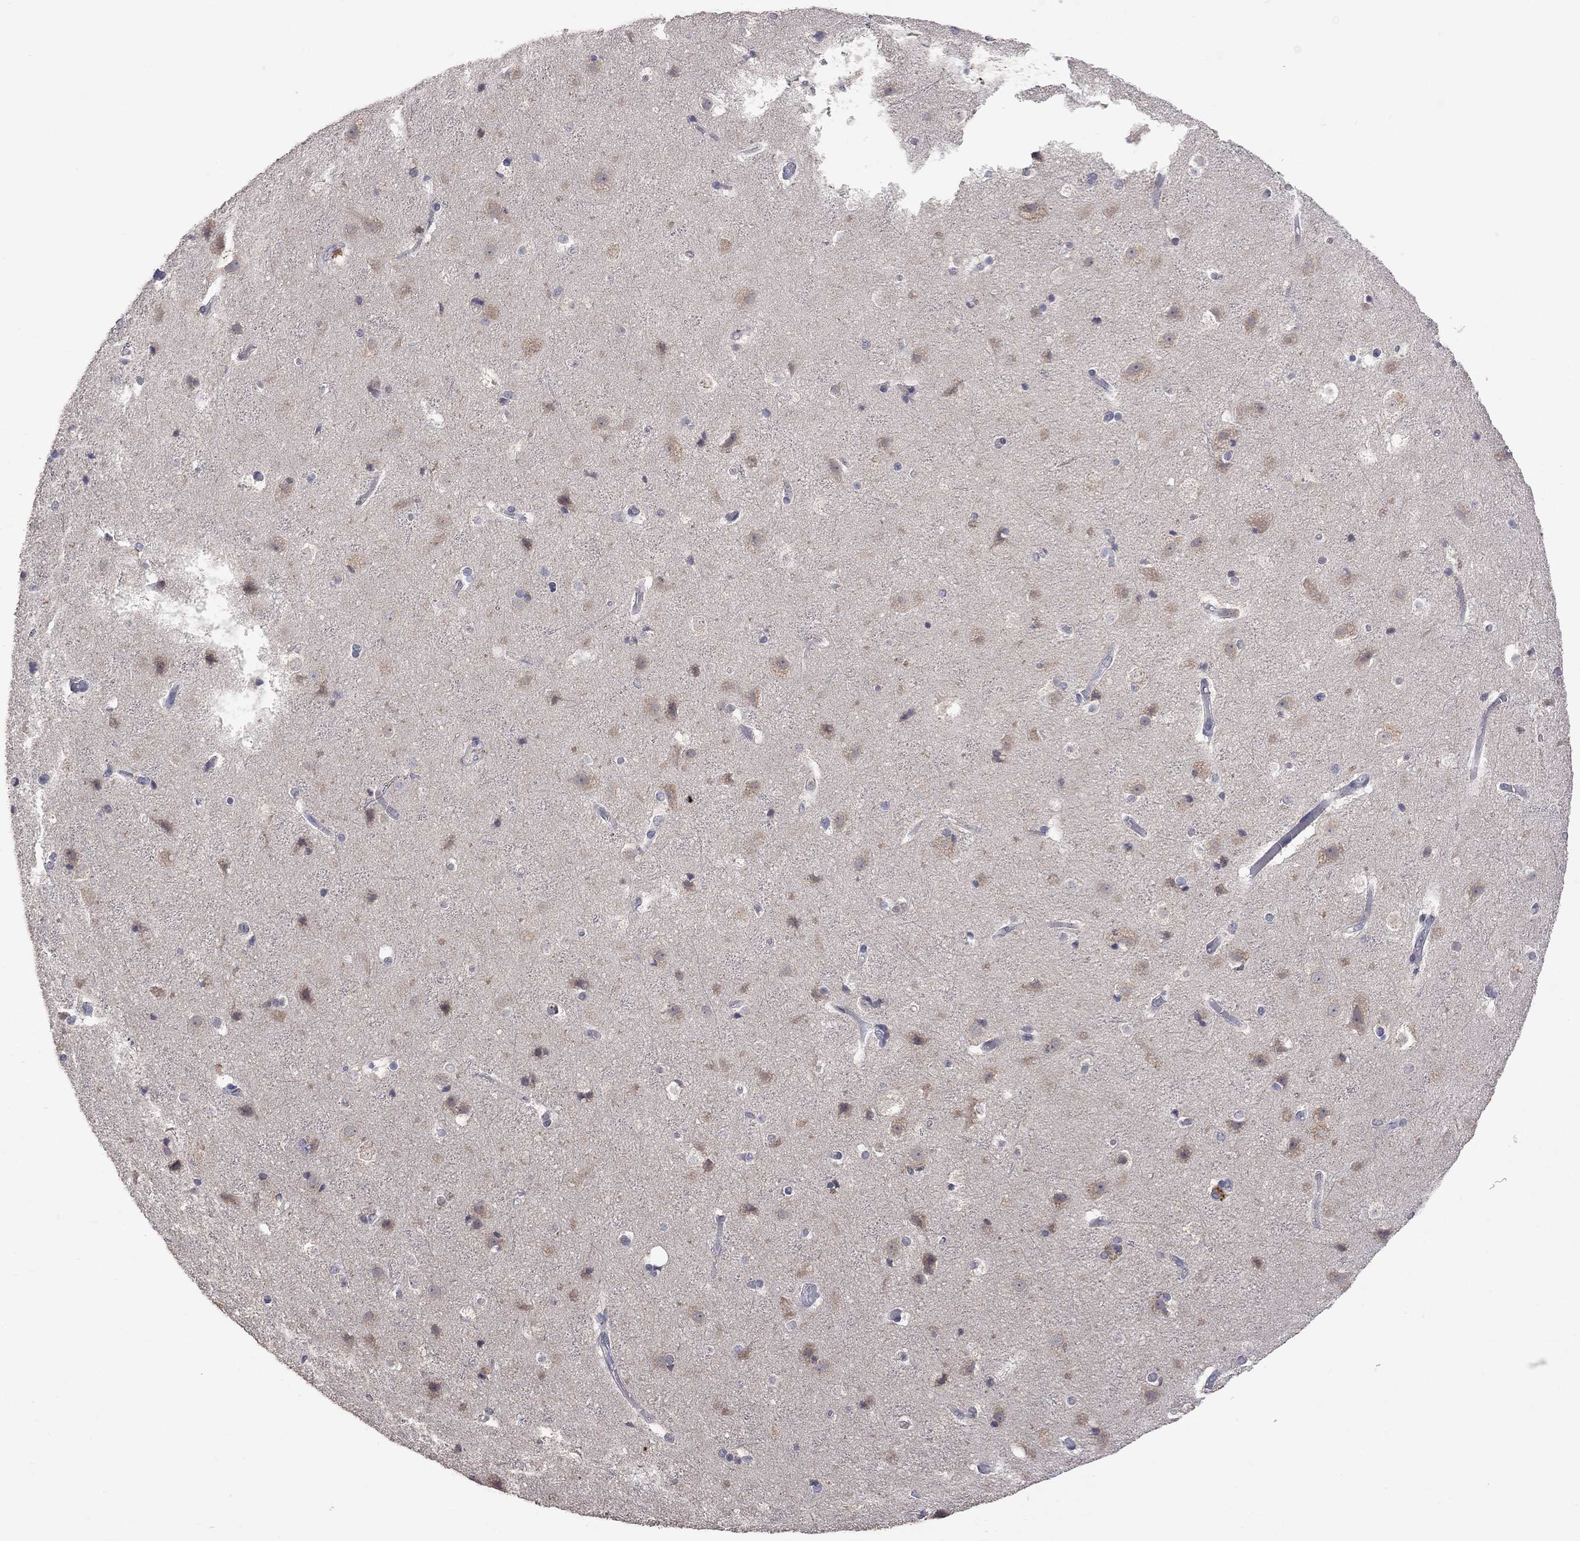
{"staining": {"intensity": "negative", "quantity": "none", "location": "none"}, "tissue": "cerebral cortex", "cell_type": "Endothelial cells", "image_type": "normal", "snomed": [{"axis": "morphology", "description": "Normal tissue, NOS"}, {"axis": "topography", "description": "Cerebral cortex"}], "caption": "DAB immunohistochemical staining of benign cerebral cortex demonstrates no significant positivity in endothelial cells. (DAB (3,3'-diaminobenzidine) IHC with hematoxylin counter stain).", "gene": "HTR6", "patient": {"sex": "female", "age": 52}}